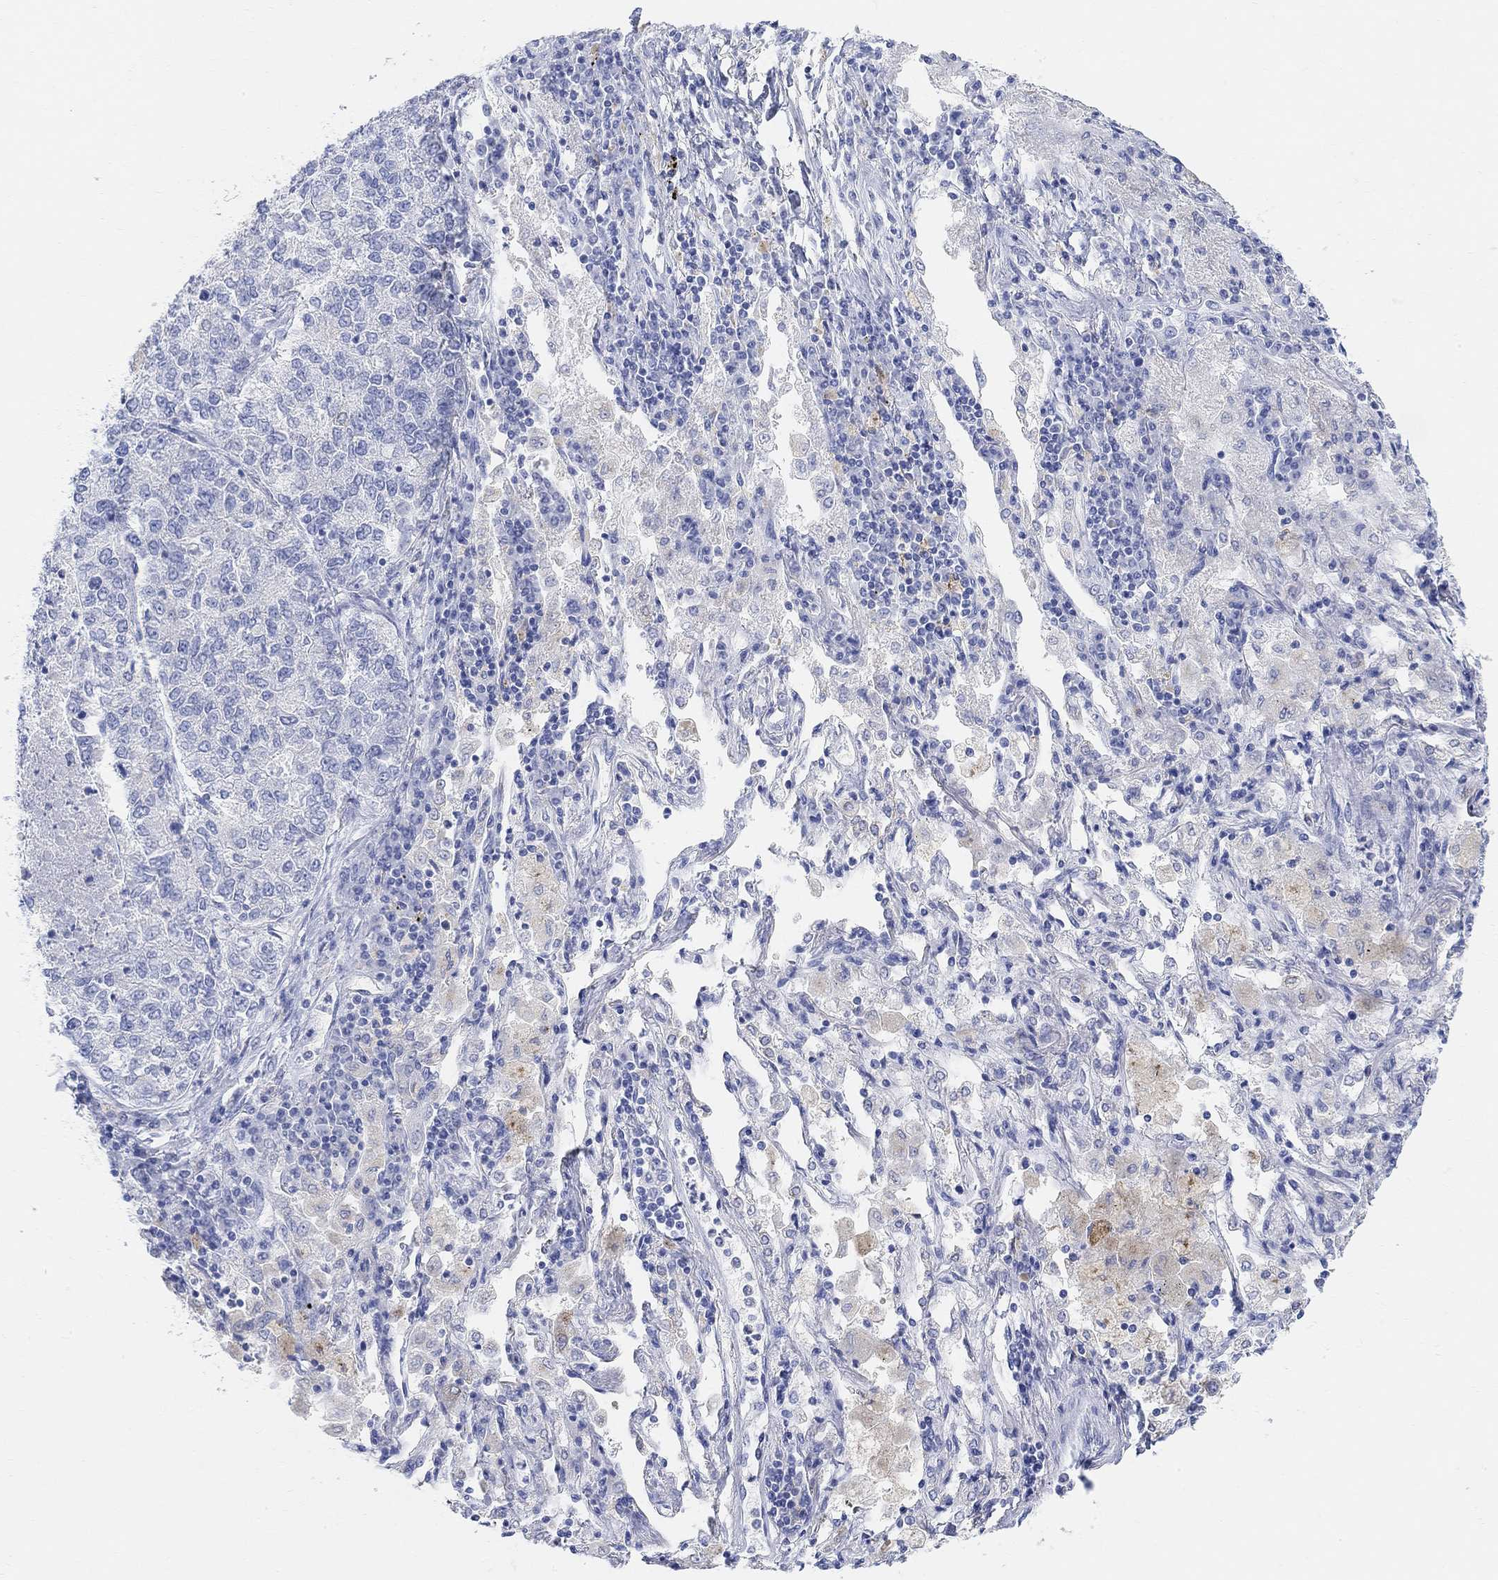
{"staining": {"intensity": "negative", "quantity": "none", "location": "none"}, "tissue": "lung cancer", "cell_type": "Tumor cells", "image_type": "cancer", "snomed": [{"axis": "morphology", "description": "Adenocarcinoma, NOS"}, {"axis": "topography", "description": "Lung"}], "caption": "Lung cancer (adenocarcinoma) was stained to show a protein in brown. There is no significant expression in tumor cells.", "gene": "RETNLB", "patient": {"sex": "male", "age": 49}}